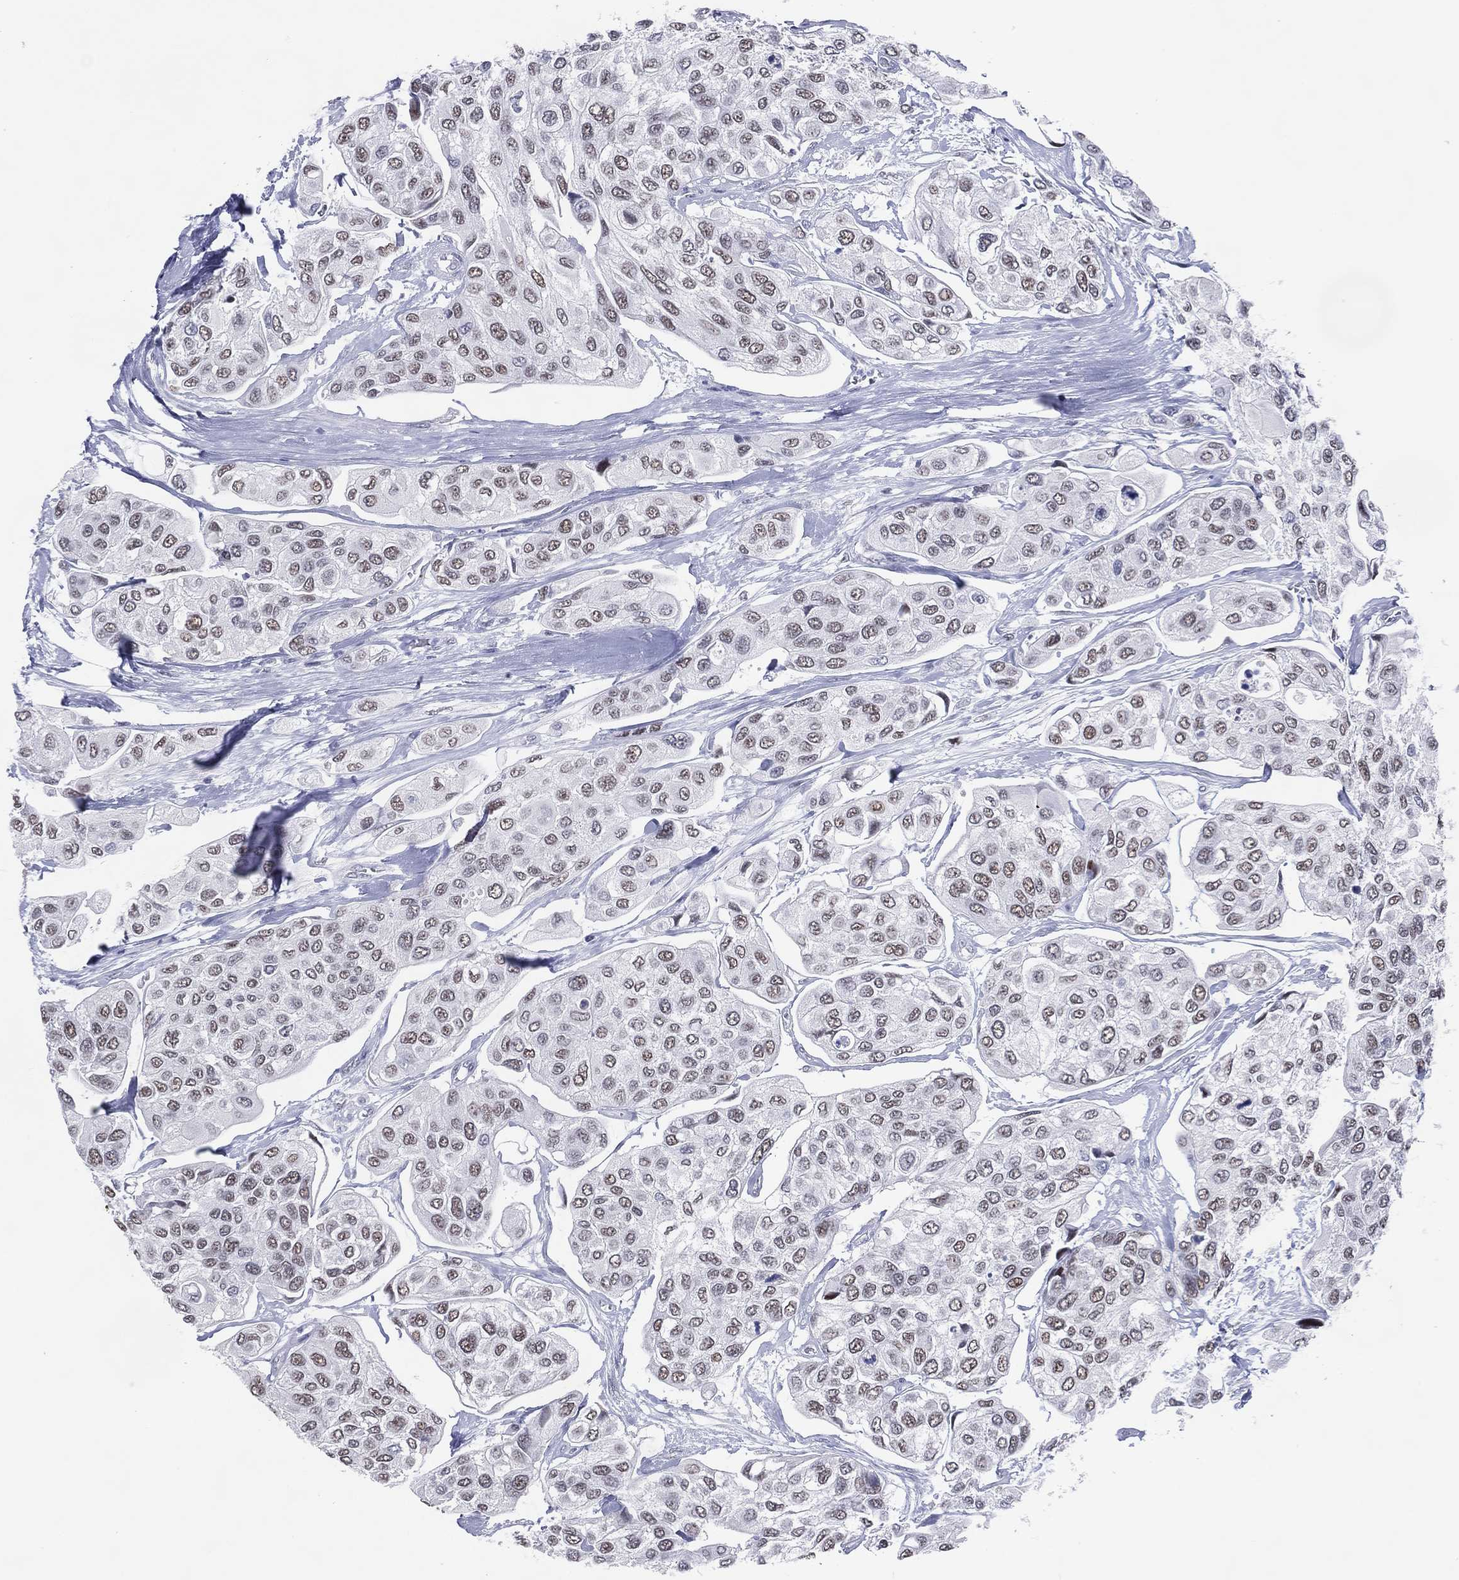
{"staining": {"intensity": "weak", "quantity": "<25%", "location": "cytoplasmic/membranous"}, "tissue": "urothelial cancer", "cell_type": "Tumor cells", "image_type": "cancer", "snomed": [{"axis": "morphology", "description": "Urothelial carcinoma, High grade"}, {"axis": "topography", "description": "Urinary bladder"}], "caption": "Micrograph shows no protein staining in tumor cells of urothelial cancer tissue.", "gene": "CFAP58", "patient": {"sex": "male", "age": 77}}